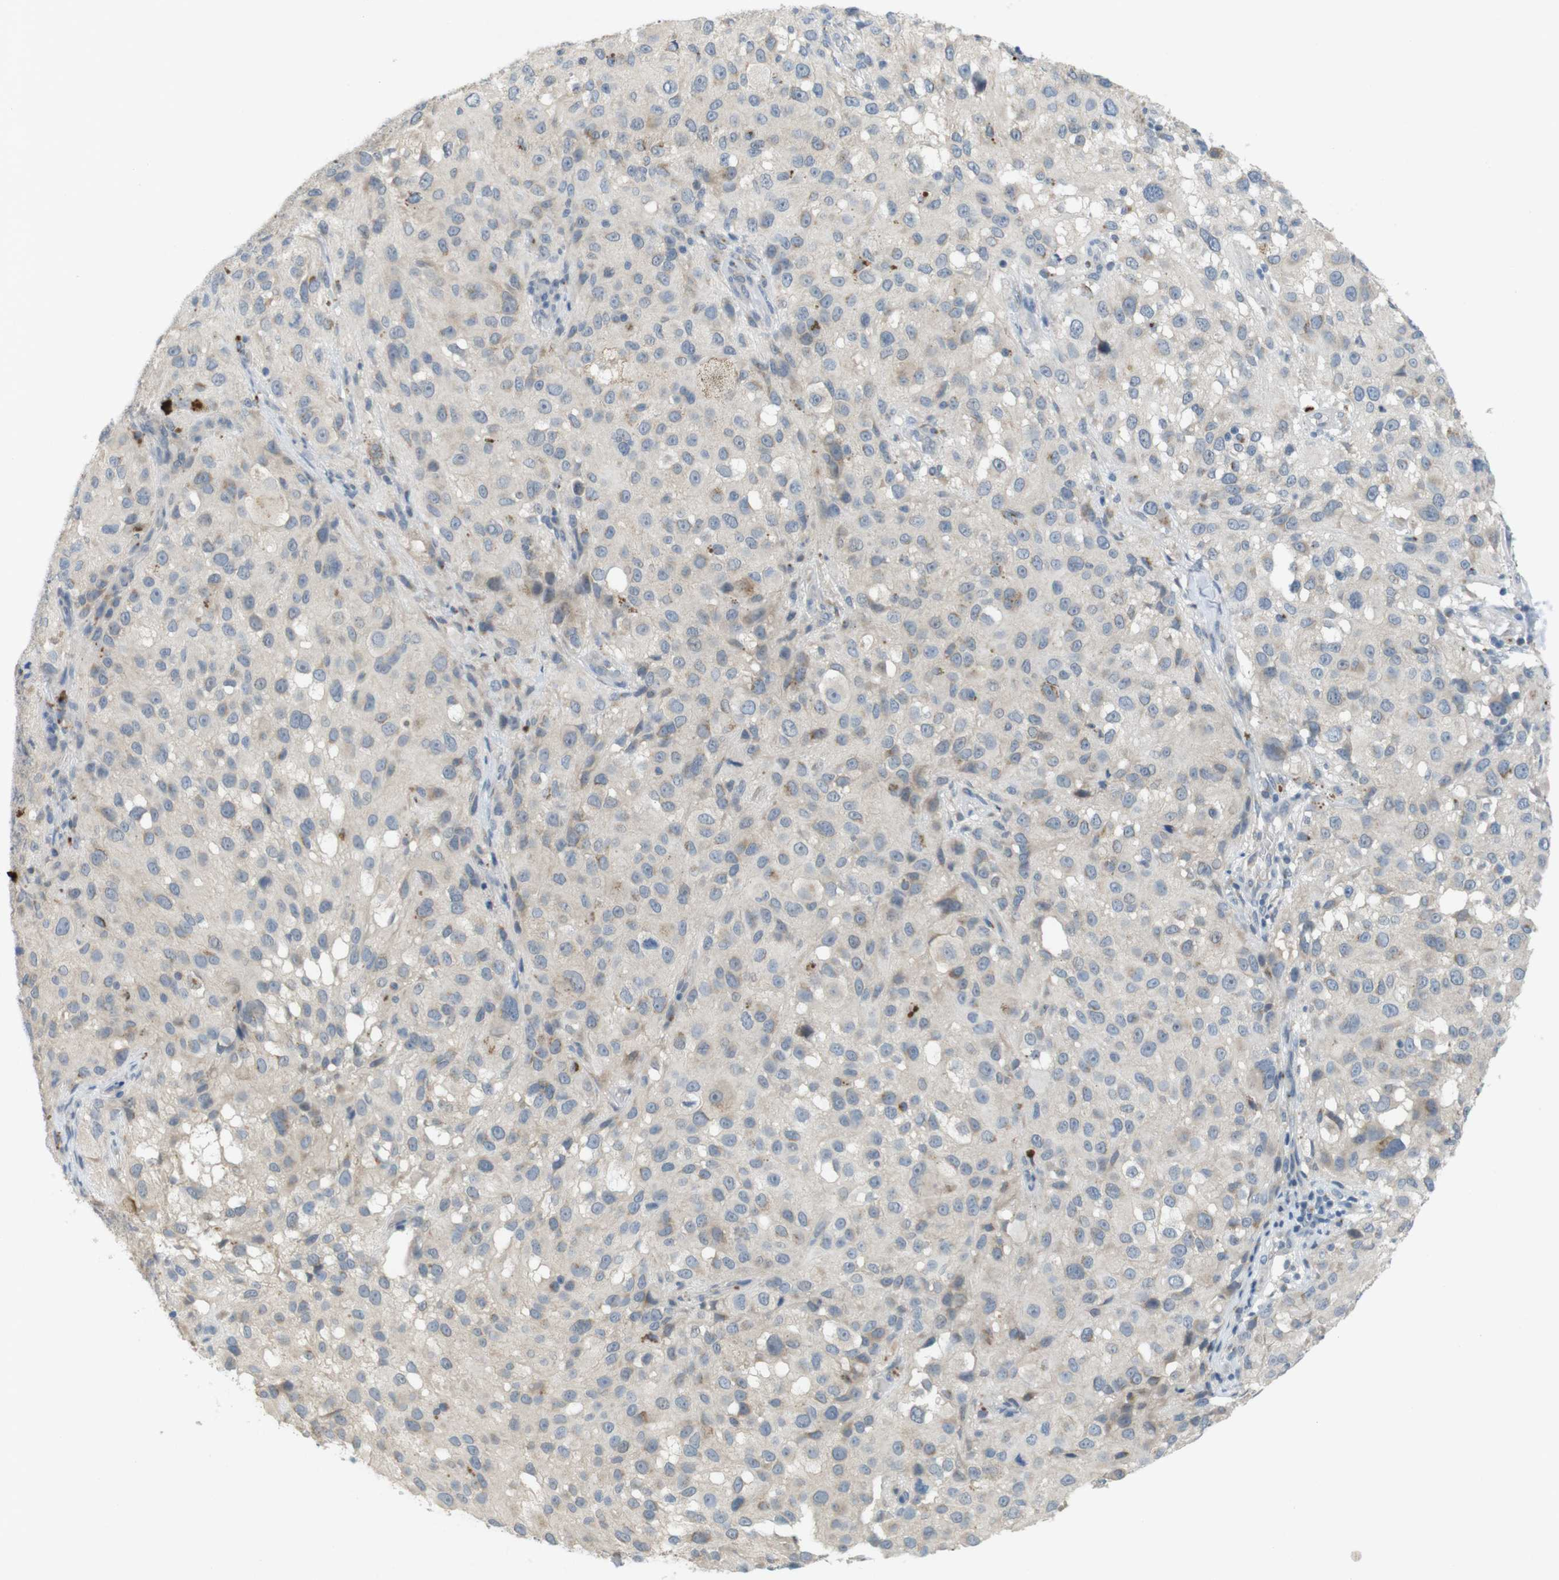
{"staining": {"intensity": "weak", "quantity": "<25%", "location": "cytoplasmic/membranous"}, "tissue": "melanoma", "cell_type": "Tumor cells", "image_type": "cancer", "snomed": [{"axis": "morphology", "description": "Necrosis, NOS"}, {"axis": "morphology", "description": "Malignant melanoma, NOS"}, {"axis": "topography", "description": "Skin"}], "caption": "Tumor cells are negative for protein expression in human malignant melanoma.", "gene": "YIPF3", "patient": {"sex": "female", "age": 87}}